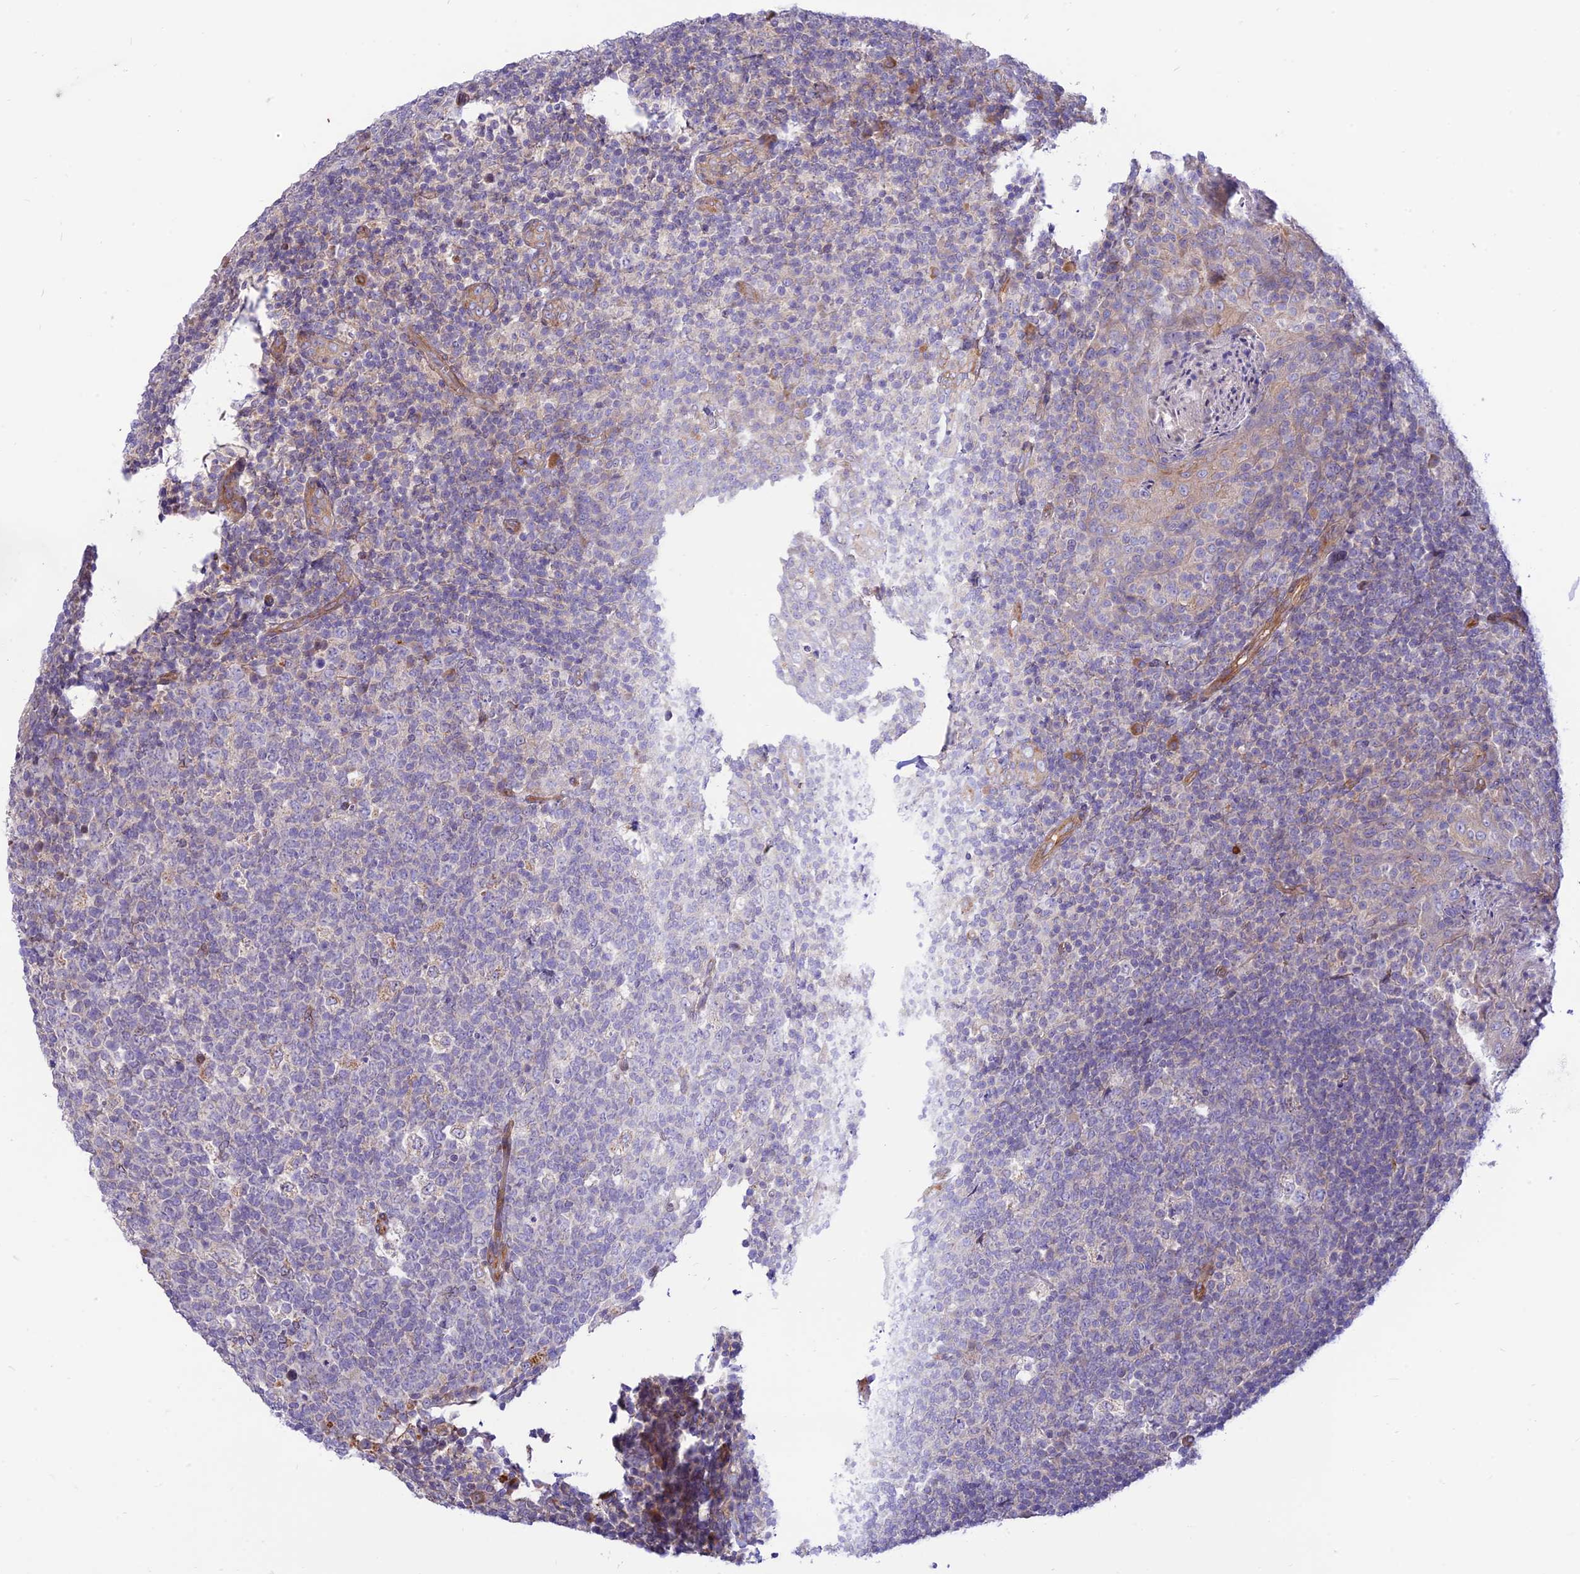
{"staining": {"intensity": "negative", "quantity": "none", "location": "none"}, "tissue": "tonsil", "cell_type": "Germinal center cells", "image_type": "normal", "snomed": [{"axis": "morphology", "description": "Normal tissue, NOS"}, {"axis": "topography", "description": "Tonsil"}], "caption": "Immunohistochemical staining of unremarkable human tonsil displays no significant staining in germinal center cells.", "gene": "KCNAB1", "patient": {"sex": "male", "age": 17}}